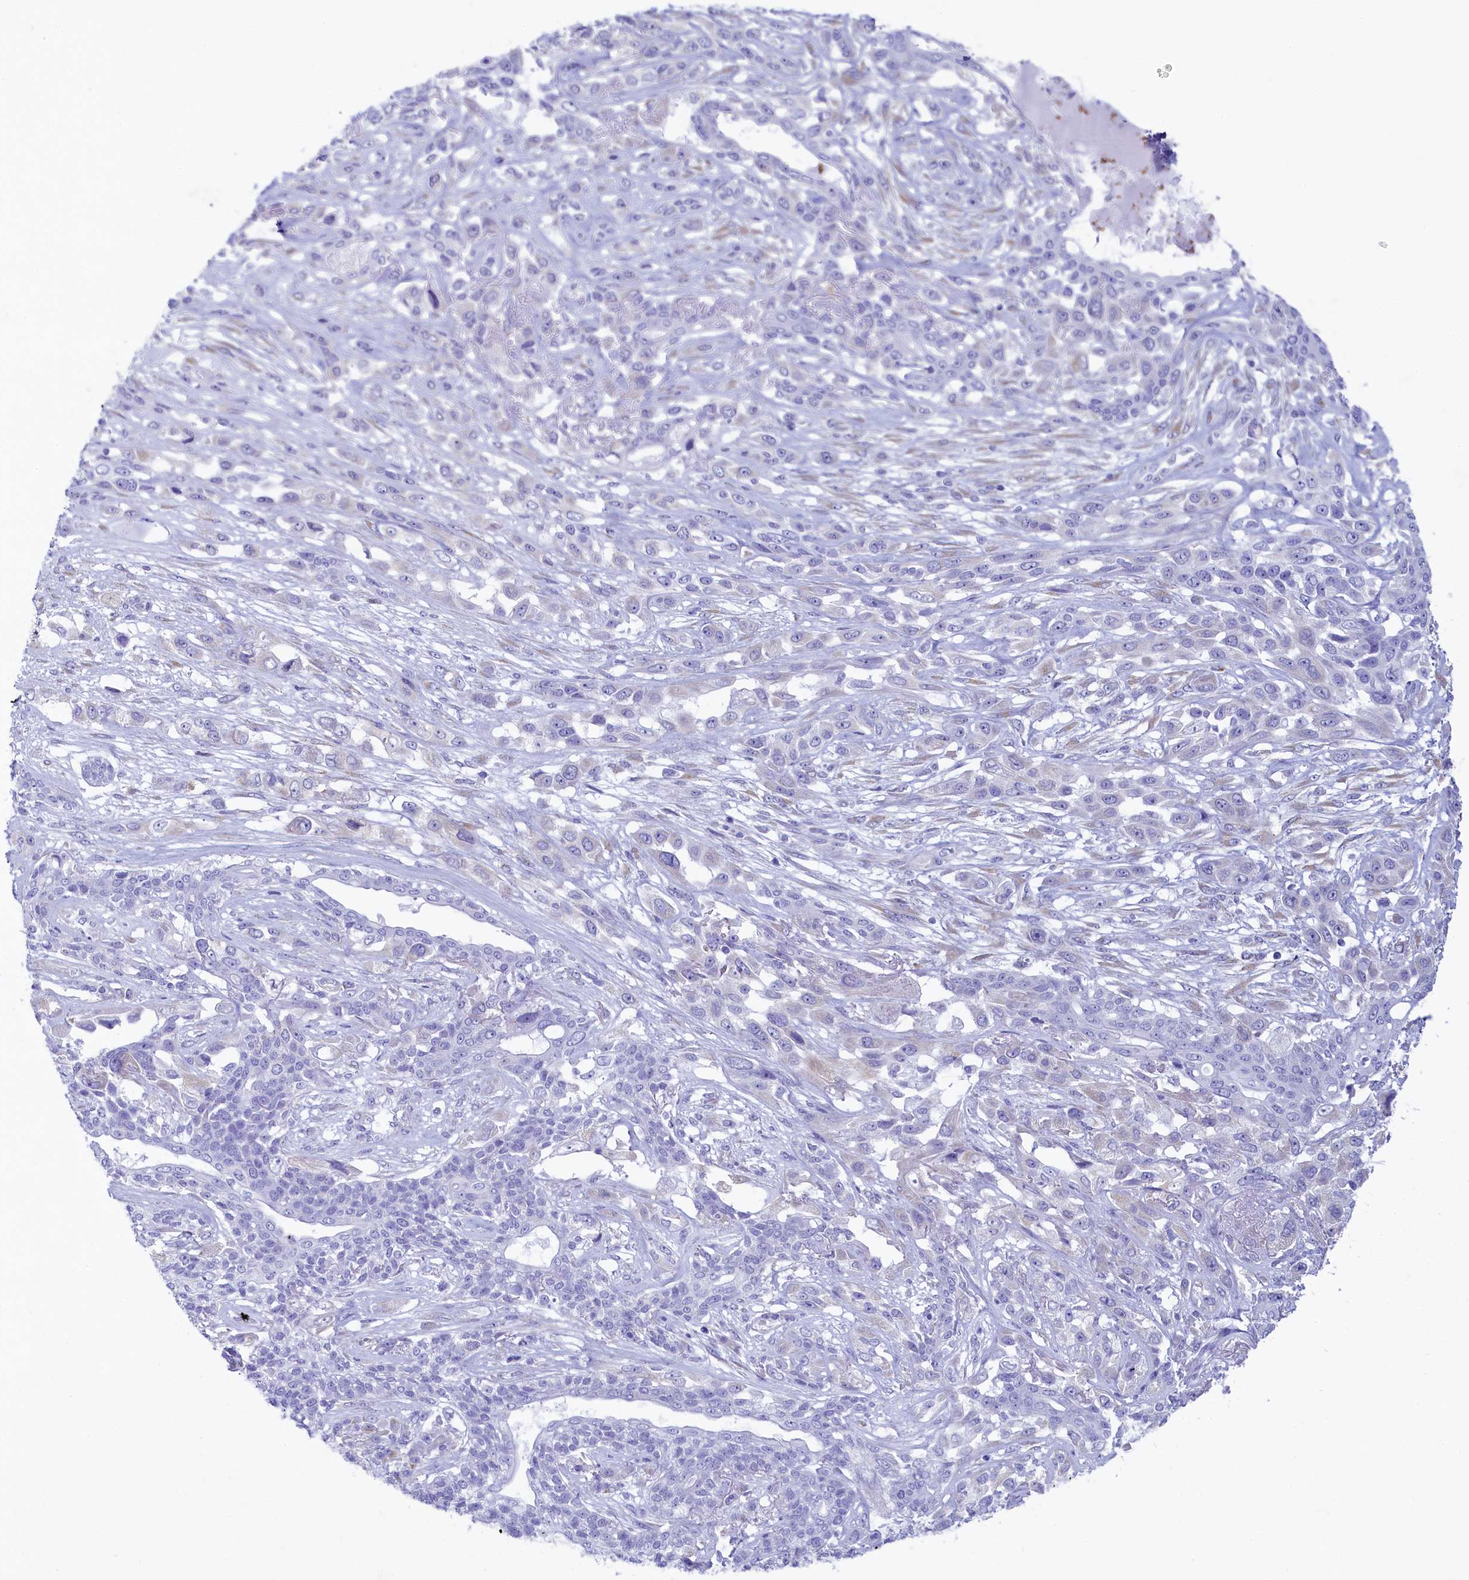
{"staining": {"intensity": "negative", "quantity": "none", "location": "none"}, "tissue": "lung cancer", "cell_type": "Tumor cells", "image_type": "cancer", "snomed": [{"axis": "morphology", "description": "Squamous cell carcinoma, NOS"}, {"axis": "topography", "description": "Lung"}], "caption": "Immunohistochemistry micrograph of neoplastic tissue: human lung cancer (squamous cell carcinoma) stained with DAB (3,3'-diaminobenzidine) displays no significant protein expression in tumor cells.", "gene": "SKA3", "patient": {"sex": "female", "age": 70}}